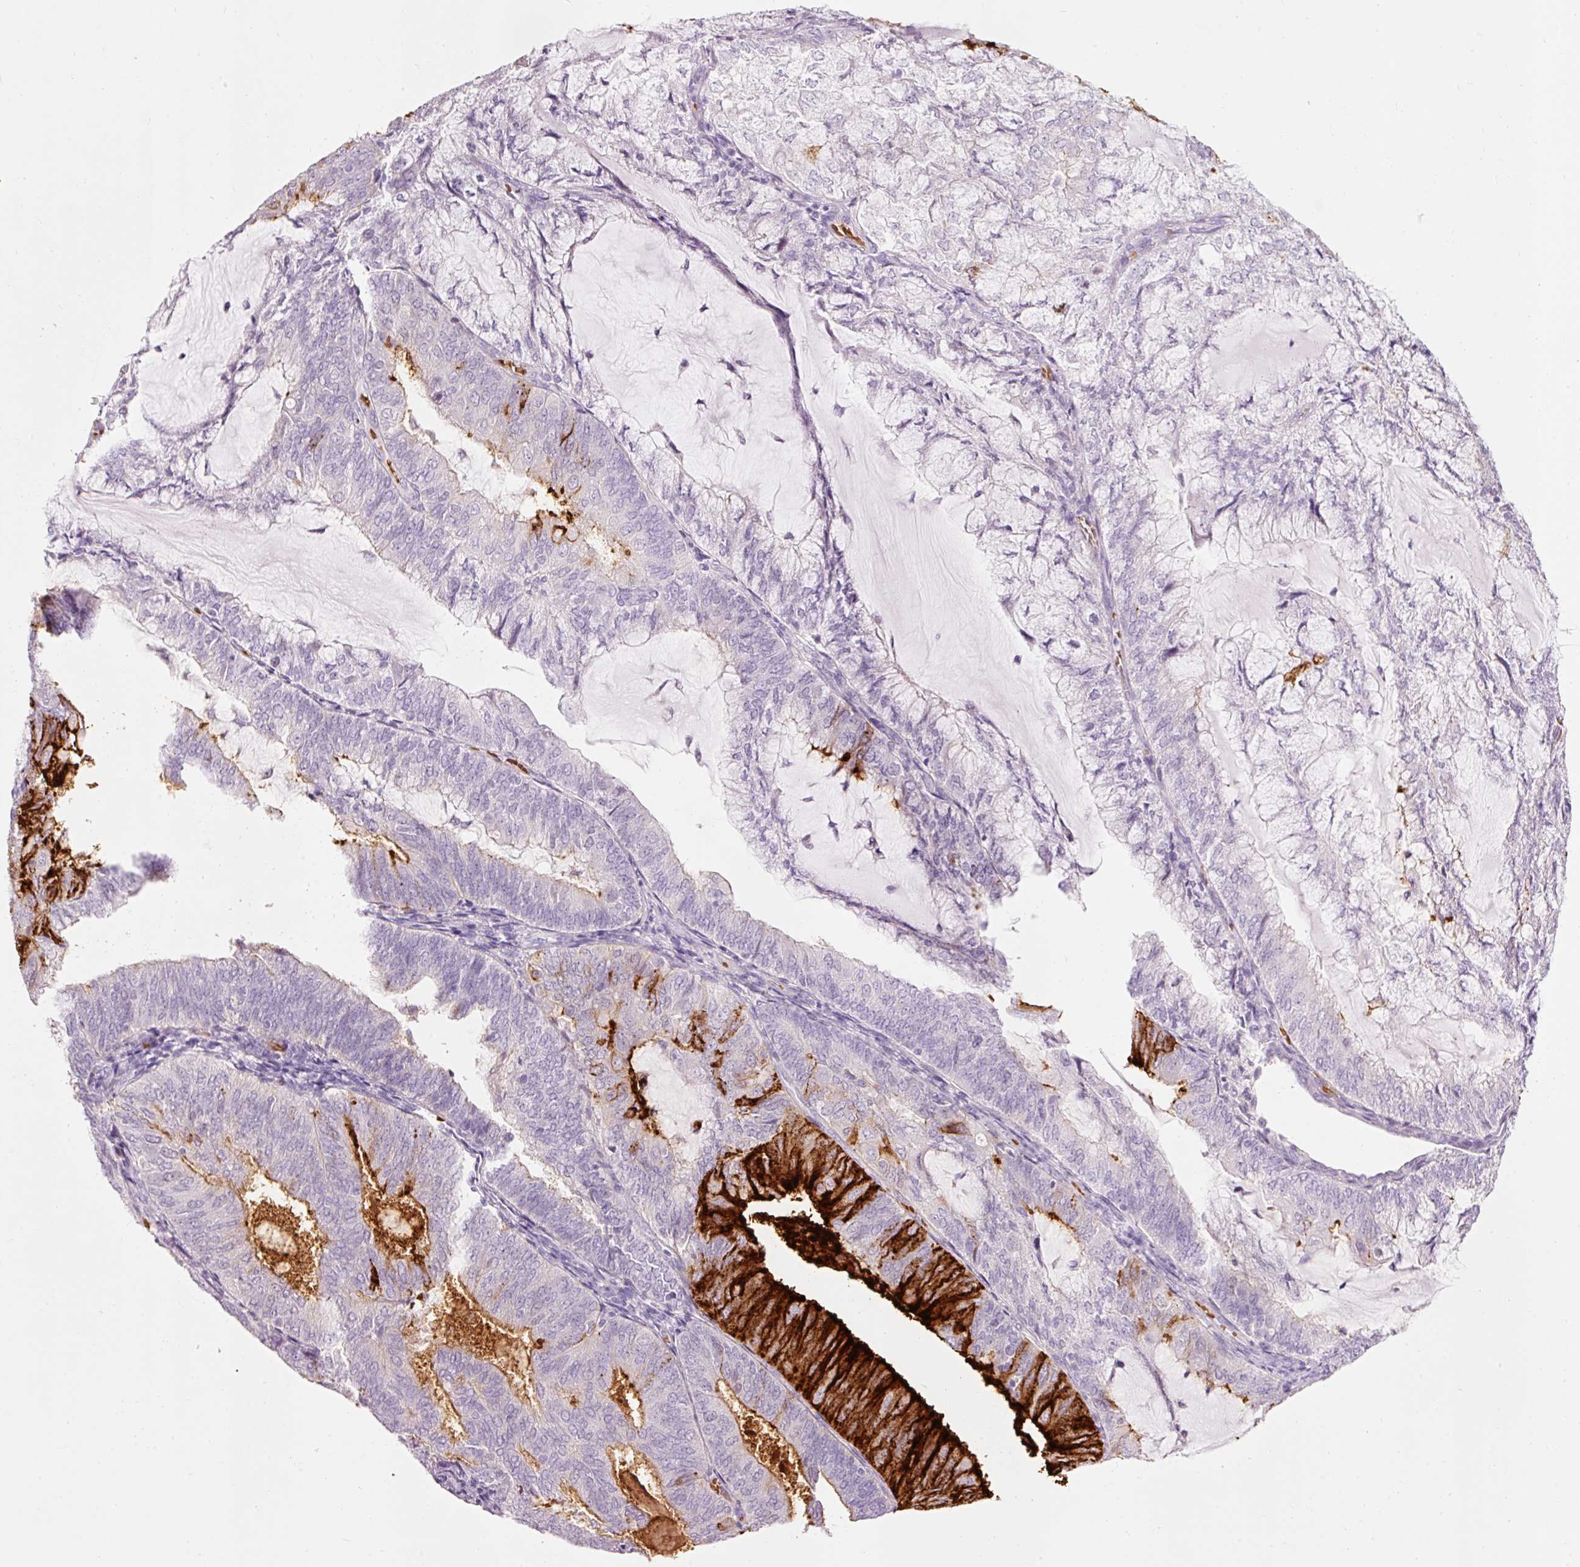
{"staining": {"intensity": "strong", "quantity": "<25%", "location": "cytoplasmic/membranous"}, "tissue": "endometrial cancer", "cell_type": "Tumor cells", "image_type": "cancer", "snomed": [{"axis": "morphology", "description": "Adenocarcinoma, NOS"}, {"axis": "topography", "description": "Endometrium"}], "caption": "Adenocarcinoma (endometrial) tissue shows strong cytoplasmic/membranous staining in about <25% of tumor cells, visualized by immunohistochemistry. (DAB IHC with brightfield microscopy, high magnification).", "gene": "DHRS11", "patient": {"sex": "female", "age": 81}}